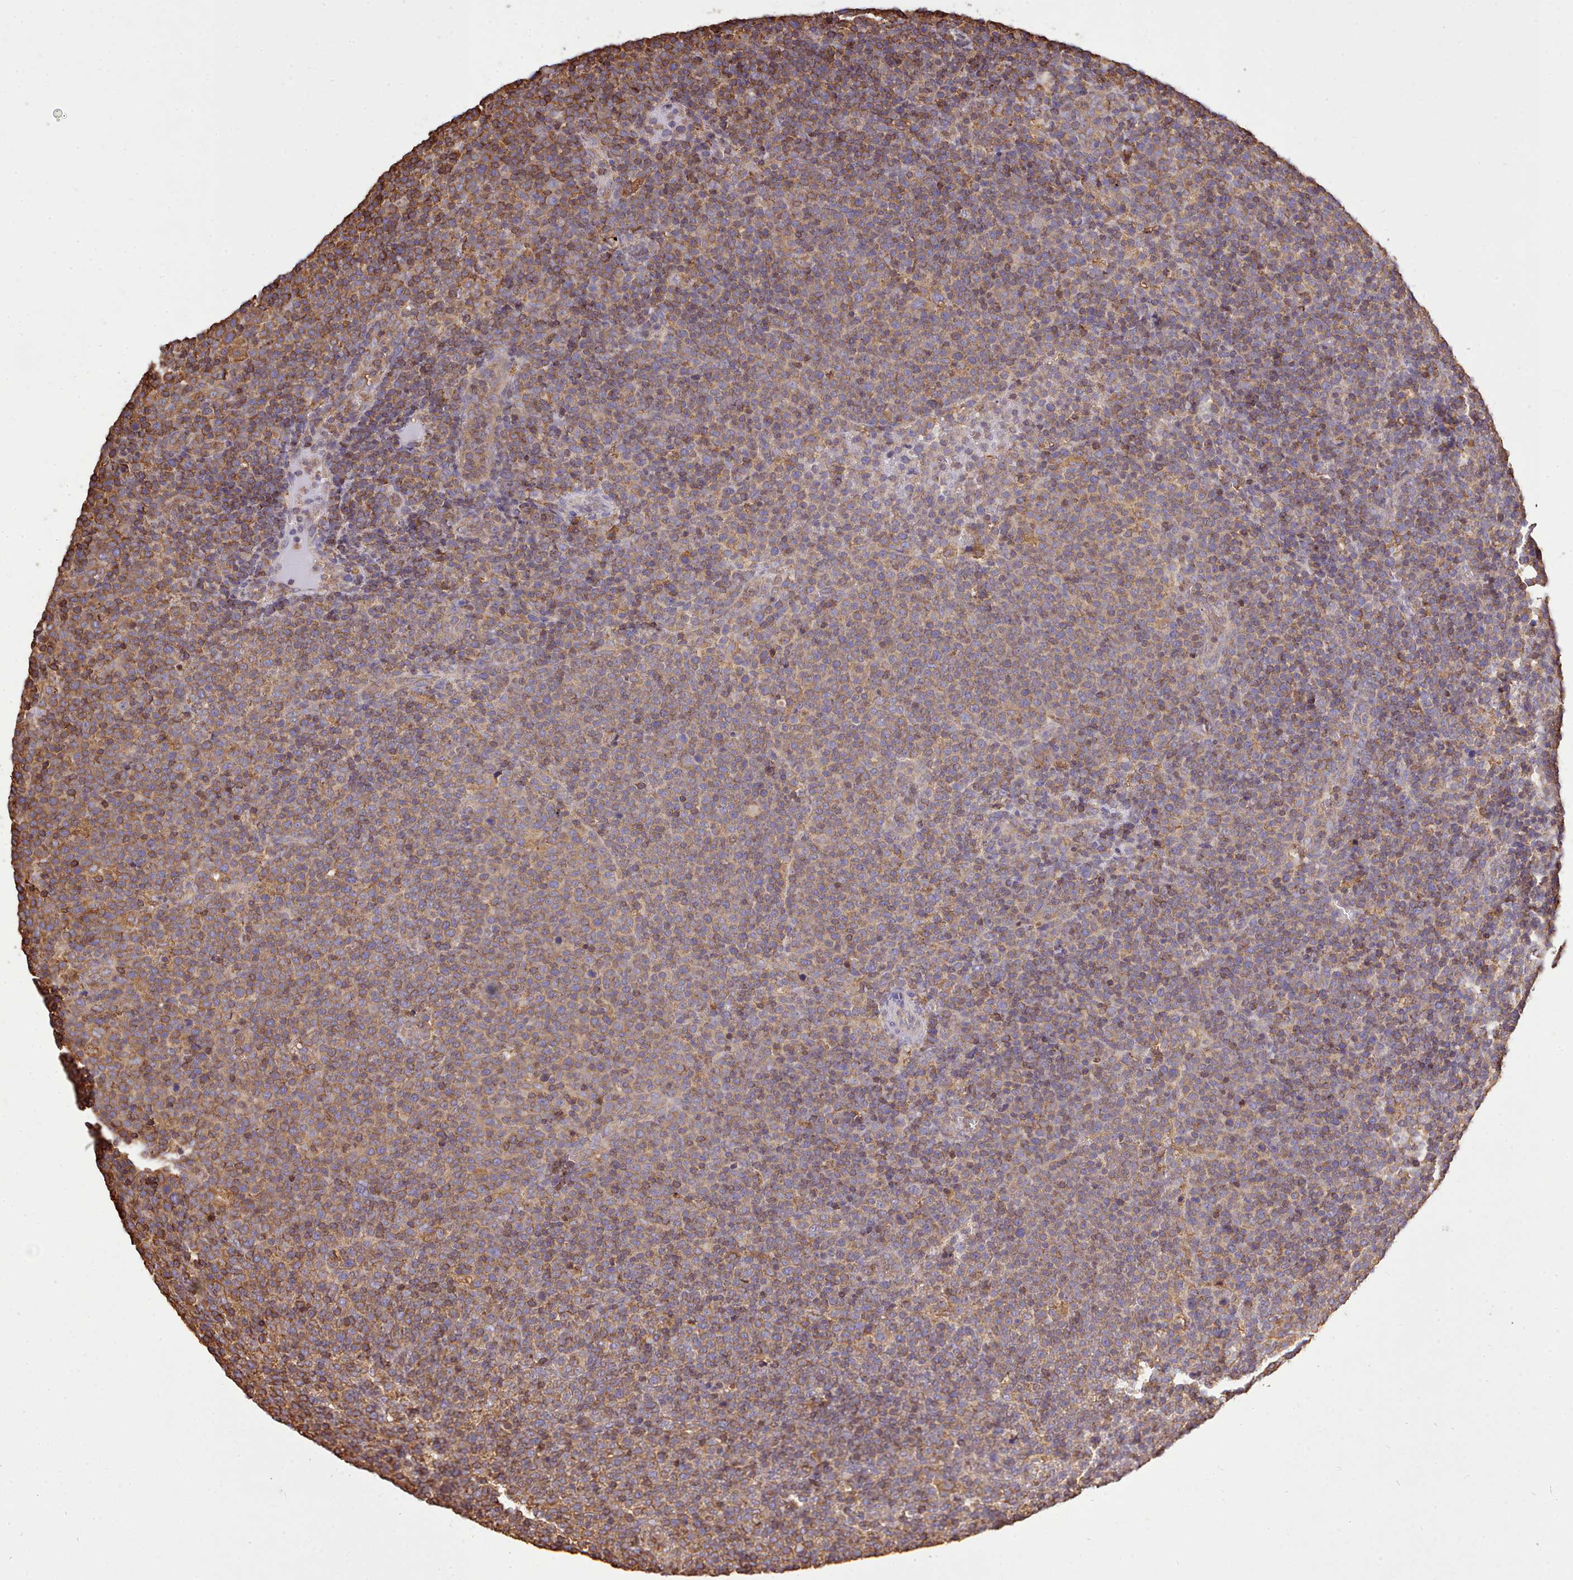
{"staining": {"intensity": "moderate", "quantity": ">75%", "location": "cytoplasmic/membranous"}, "tissue": "lymphoma", "cell_type": "Tumor cells", "image_type": "cancer", "snomed": [{"axis": "morphology", "description": "Malignant lymphoma, non-Hodgkin's type, High grade"}, {"axis": "topography", "description": "Lymph node"}], "caption": "About >75% of tumor cells in malignant lymphoma, non-Hodgkin's type (high-grade) reveal moderate cytoplasmic/membranous protein staining as visualized by brown immunohistochemical staining.", "gene": "CAPZA1", "patient": {"sex": "male", "age": 61}}